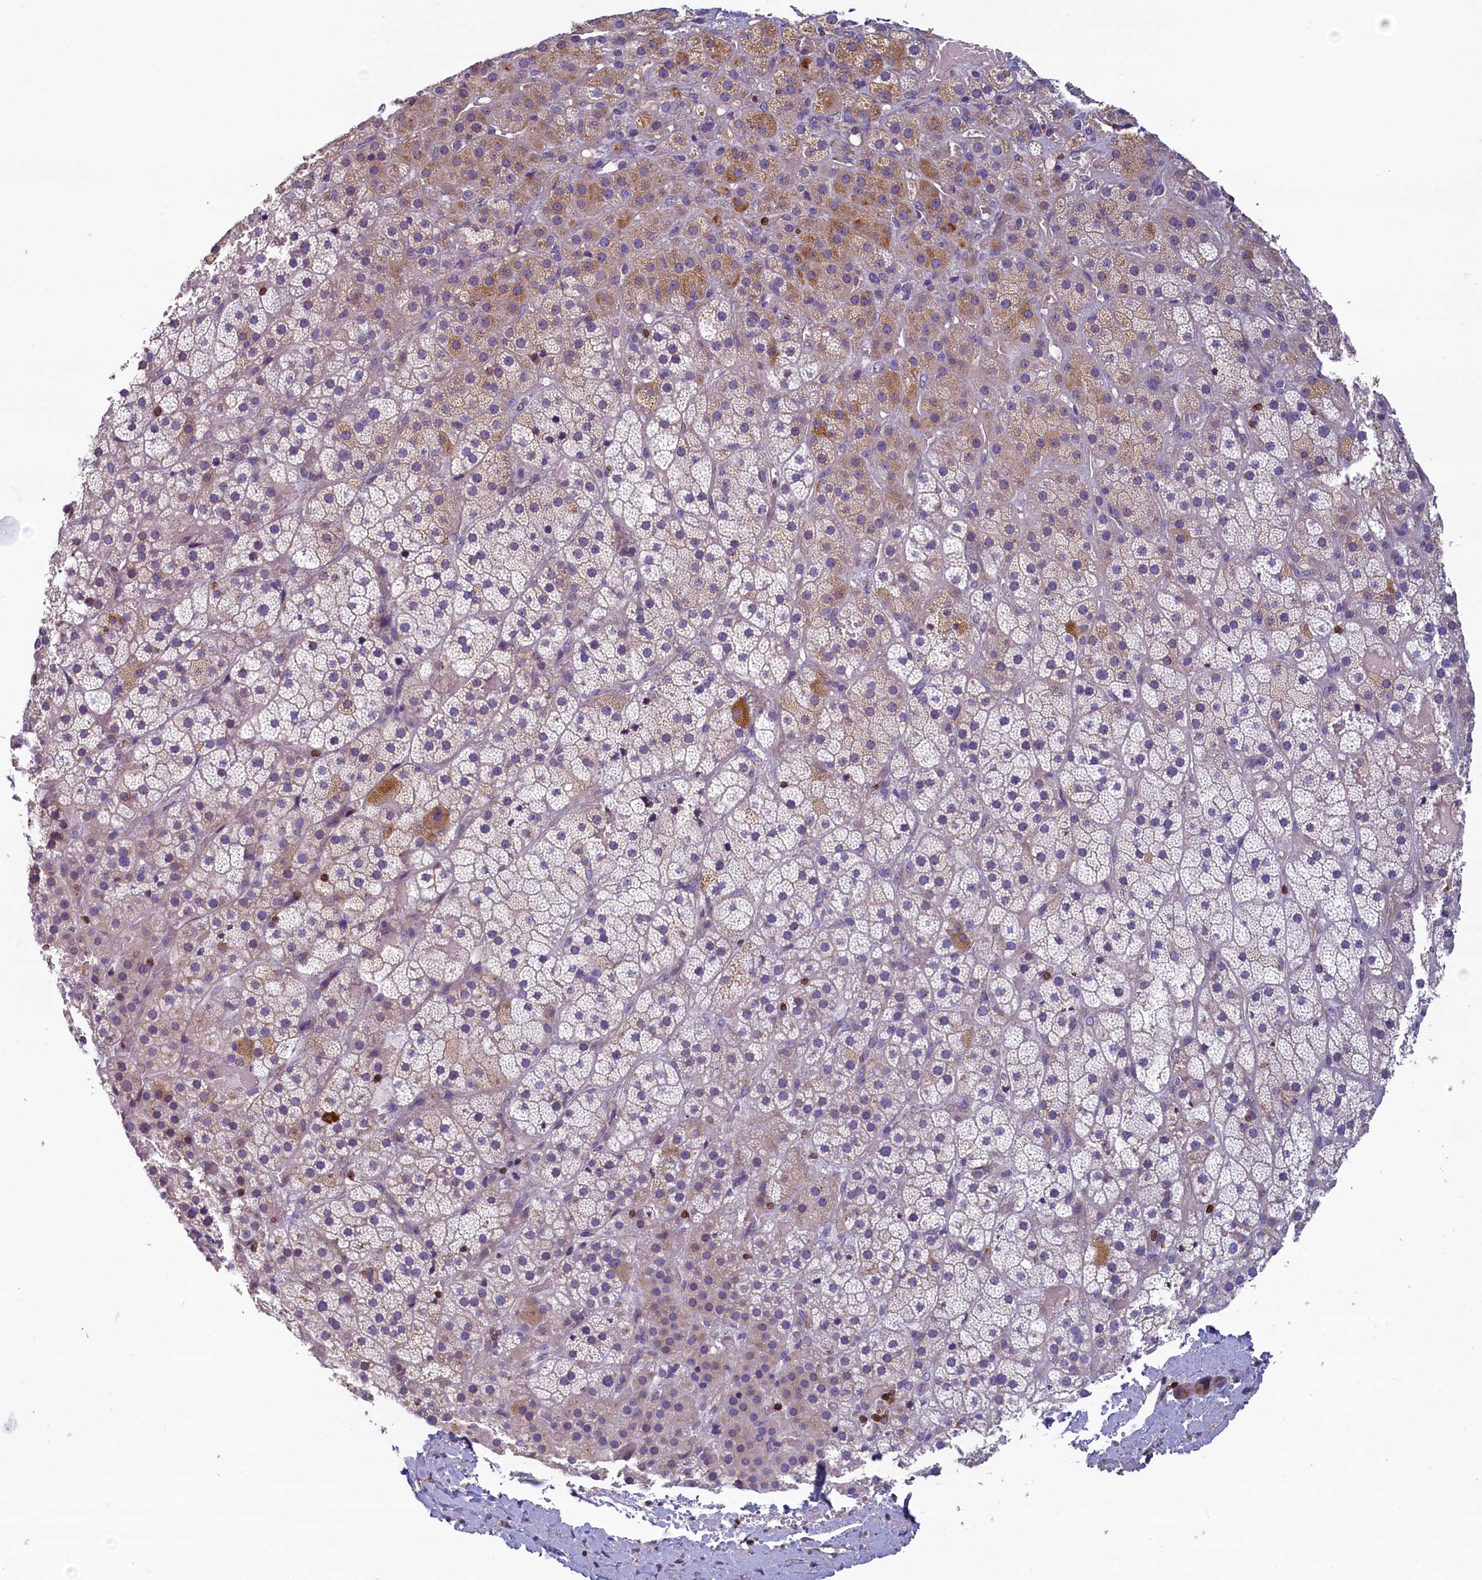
{"staining": {"intensity": "moderate", "quantity": "25%-75%", "location": "cytoplasmic/membranous"}, "tissue": "adrenal gland", "cell_type": "Glandular cells", "image_type": "normal", "snomed": [{"axis": "morphology", "description": "Normal tissue, NOS"}, {"axis": "topography", "description": "Adrenal gland"}], "caption": "This image exhibits IHC staining of normal human adrenal gland, with medium moderate cytoplasmic/membranous expression in about 25%-75% of glandular cells.", "gene": "TRAF3IP3", "patient": {"sex": "male", "age": 57}}